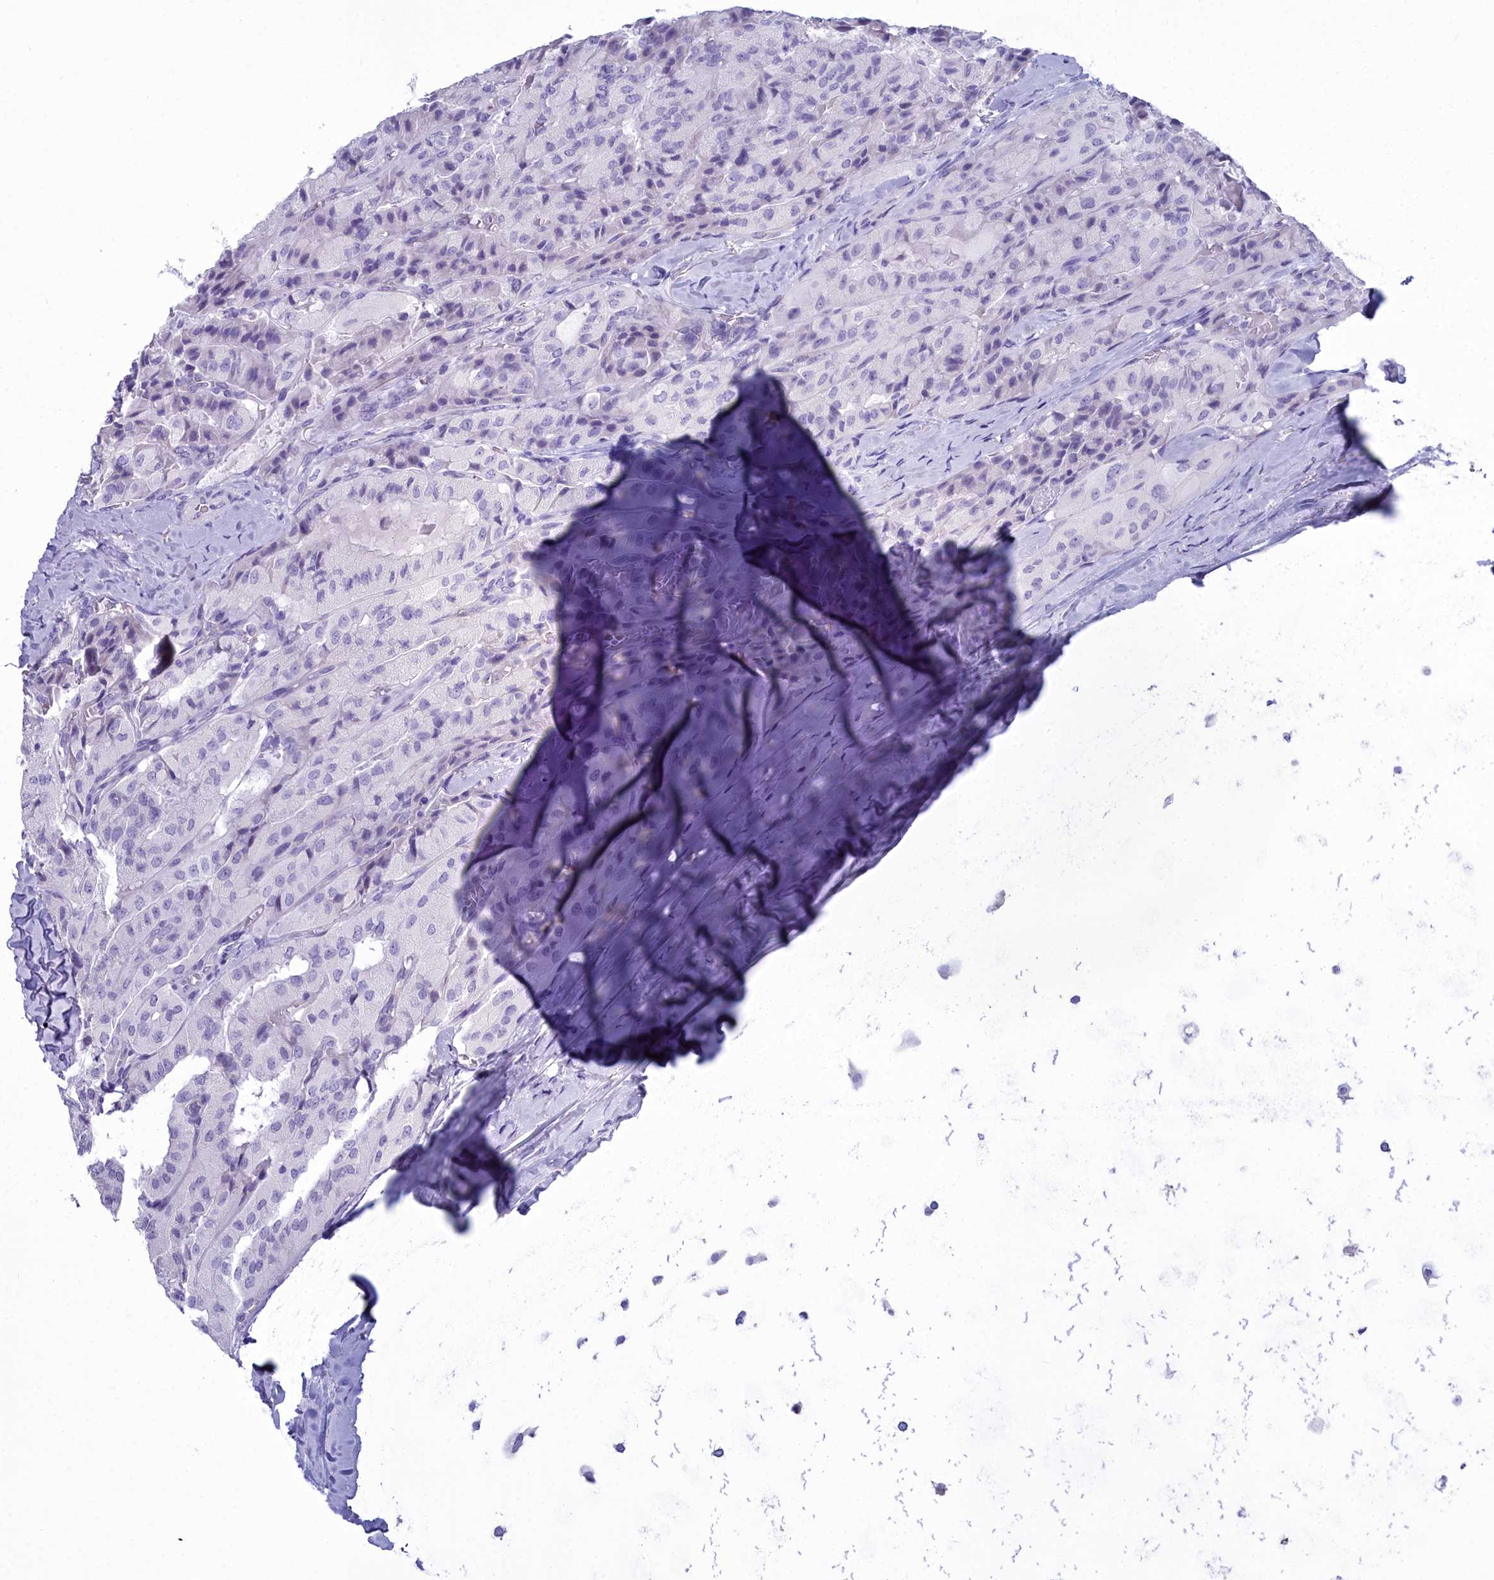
{"staining": {"intensity": "negative", "quantity": "none", "location": "none"}, "tissue": "thyroid cancer", "cell_type": "Tumor cells", "image_type": "cancer", "snomed": [{"axis": "morphology", "description": "Normal tissue, NOS"}, {"axis": "morphology", "description": "Papillary adenocarcinoma, NOS"}, {"axis": "topography", "description": "Thyroid gland"}], "caption": "Immunohistochemistry (IHC) histopathology image of neoplastic tissue: human thyroid papillary adenocarcinoma stained with DAB (3,3'-diaminobenzidine) exhibits no significant protein expression in tumor cells.", "gene": "MAP6", "patient": {"sex": "female", "age": 59}}